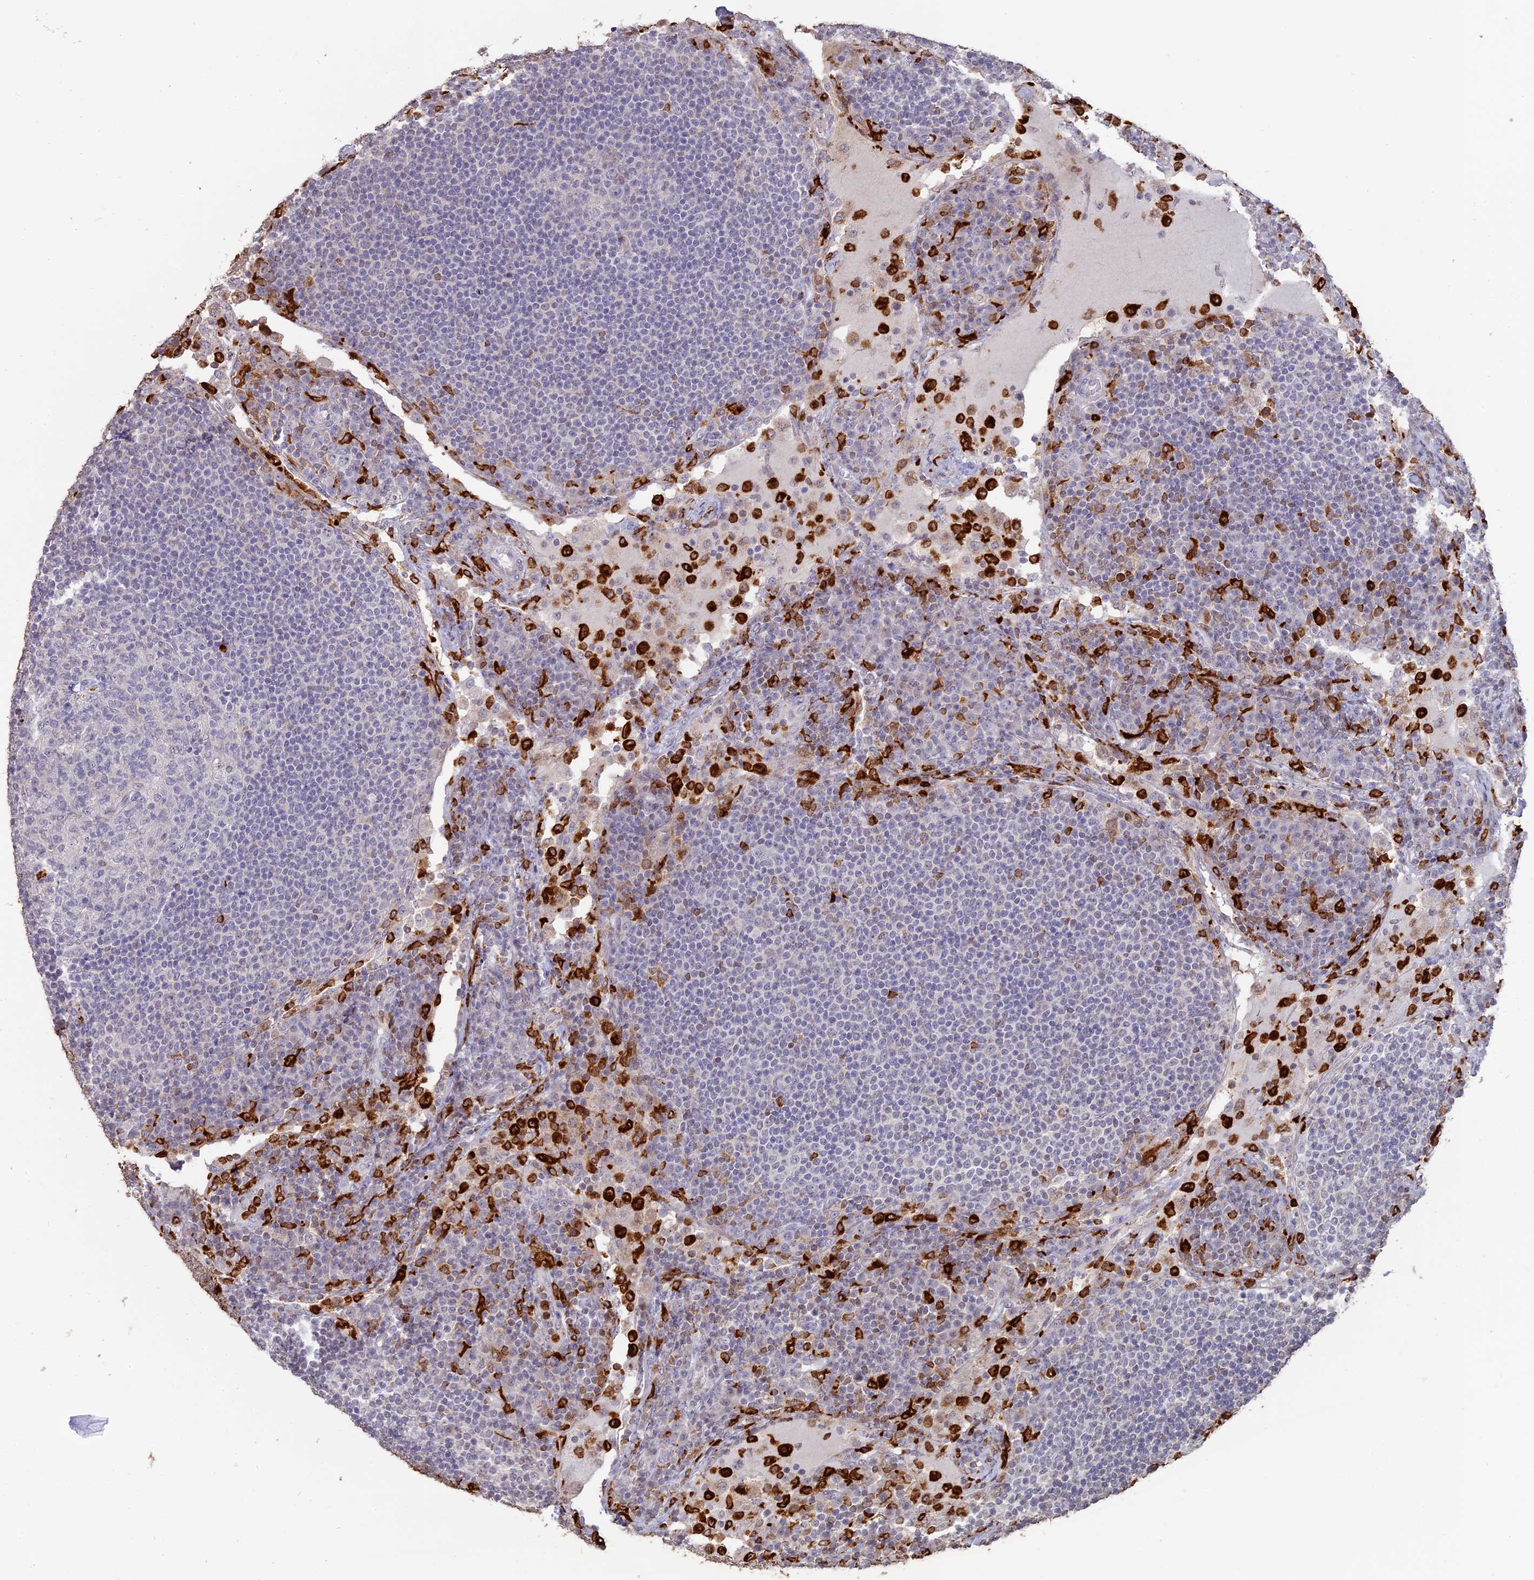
{"staining": {"intensity": "negative", "quantity": "none", "location": "none"}, "tissue": "lymph node", "cell_type": "Germinal center cells", "image_type": "normal", "snomed": [{"axis": "morphology", "description": "Normal tissue, NOS"}, {"axis": "topography", "description": "Lymph node"}], "caption": "Germinal center cells show no significant protein positivity in normal lymph node. (DAB (3,3'-diaminobenzidine) IHC with hematoxylin counter stain).", "gene": "APOBR", "patient": {"sex": "female", "age": 53}}